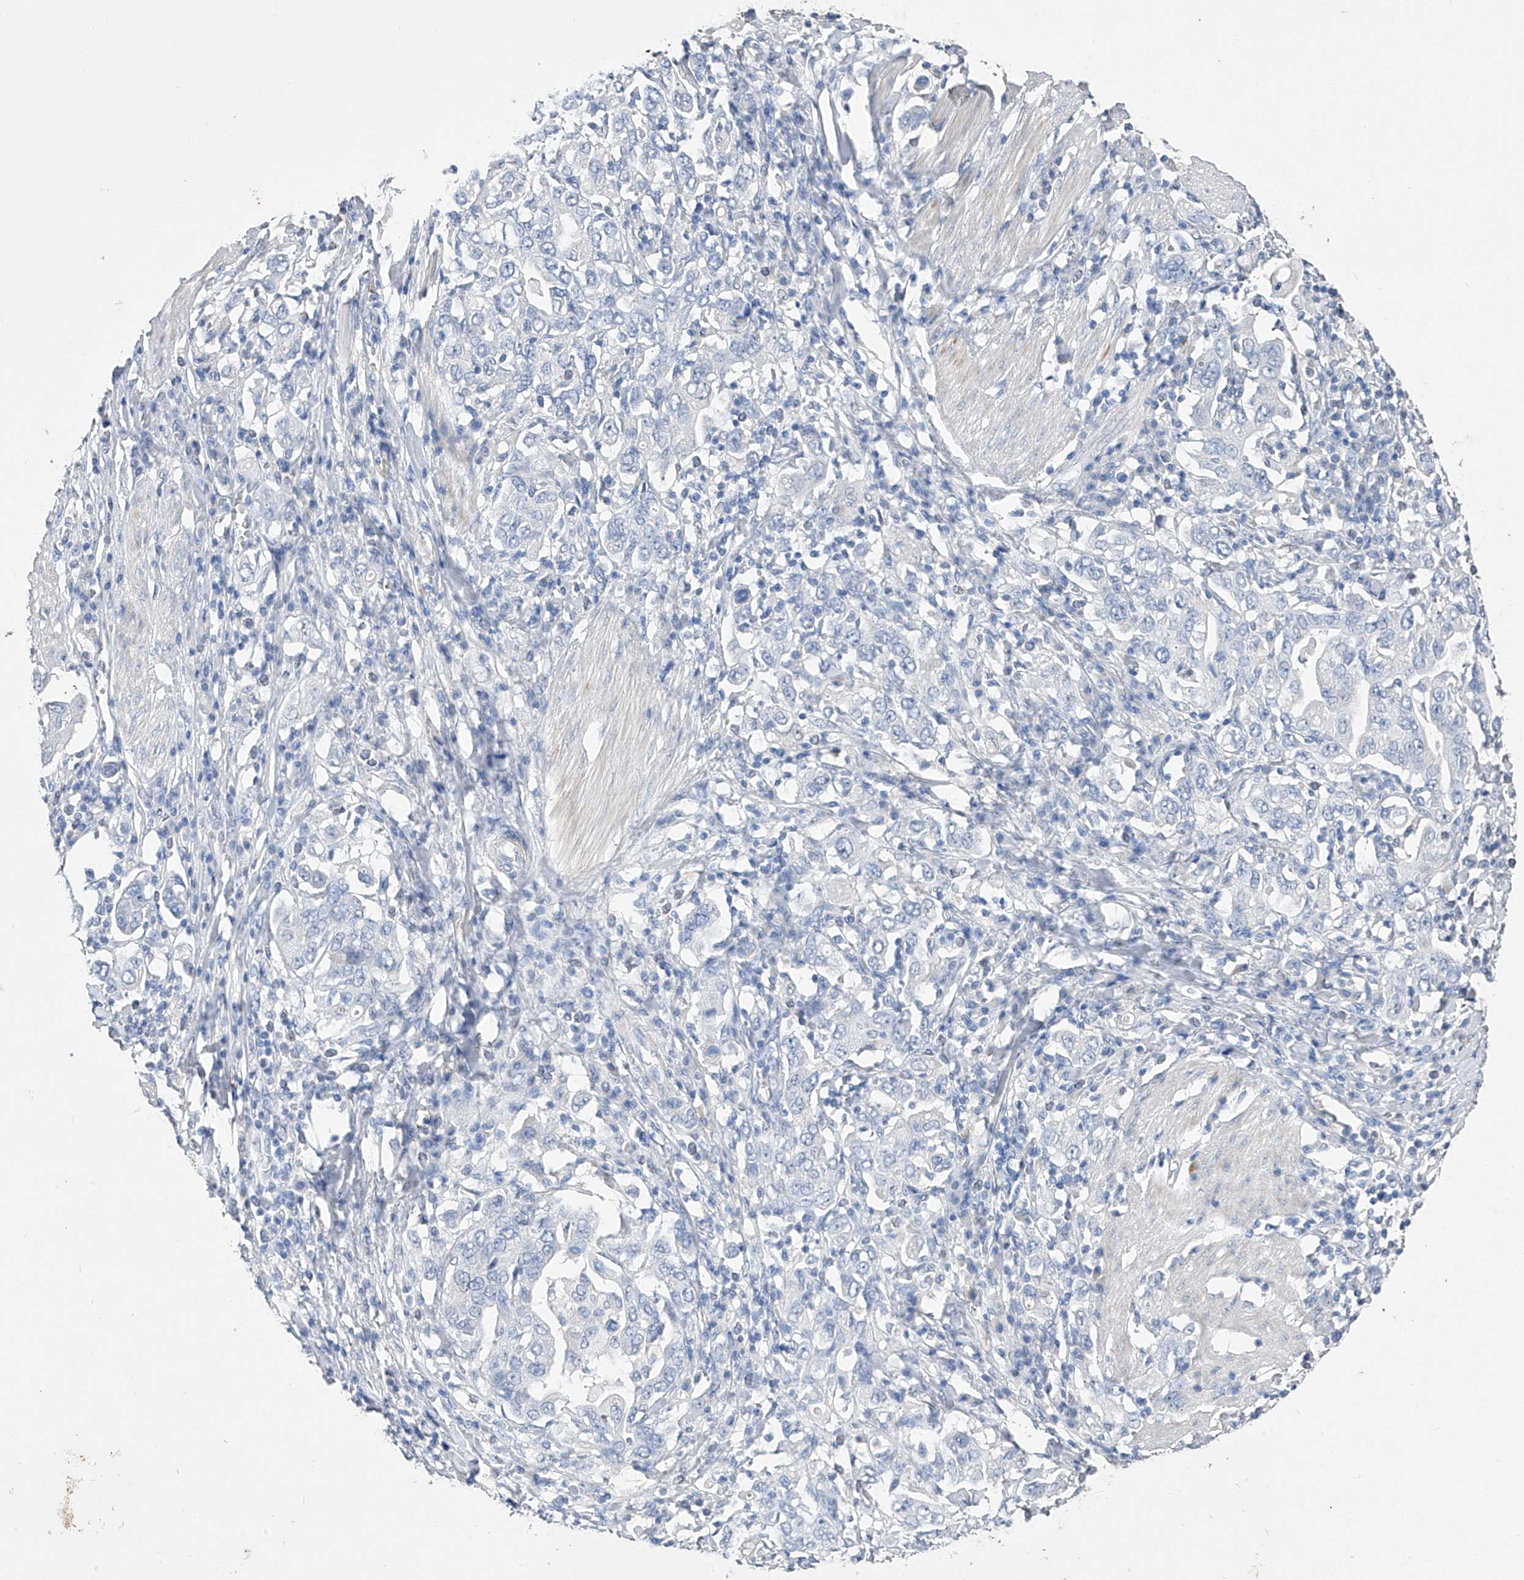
{"staining": {"intensity": "negative", "quantity": "none", "location": "none"}, "tissue": "stomach cancer", "cell_type": "Tumor cells", "image_type": "cancer", "snomed": [{"axis": "morphology", "description": "Adenocarcinoma, NOS"}, {"axis": "topography", "description": "Stomach, upper"}], "caption": "Human stomach cancer stained for a protein using immunohistochemistry (IHC) shows no positivity in tumor cells.", "gene": "ADRA1A", "patient": {"sex": "male", "age": 62}}